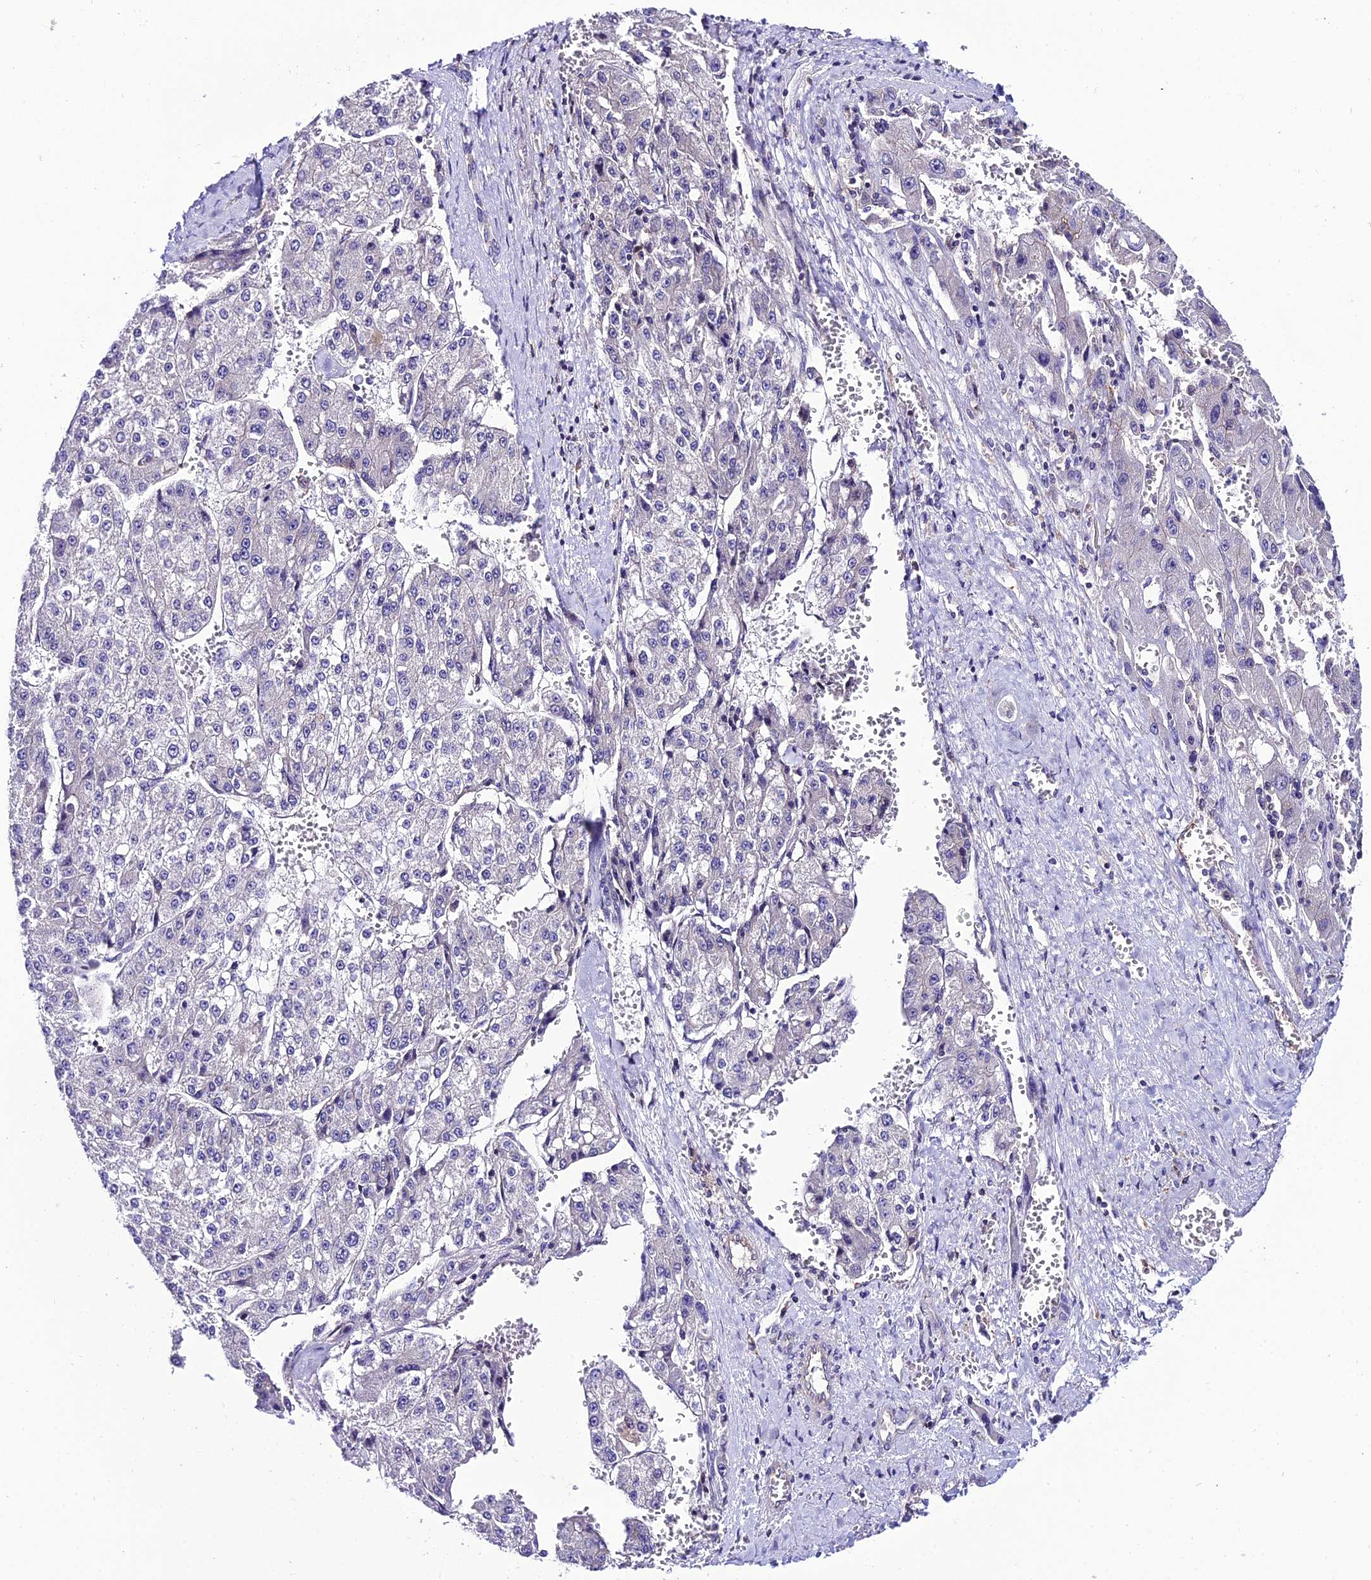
{"staining": {"intensity": "negative", "quantity": "none", "location": "none"}, "tissue": "liver cancer", "cell_type": "Tumor cells", "image_type": "cancer", "snomed": [{"axis": "morphology", "description": "Carcinoma, Hepatocellular, NOS"}, {"axis": "topography", "description": "Liver"}], "caption": "An immunohistochemistry histopathology image of liver hepatocellular carcinoma is shown. There is no staining in tumor cells of liver hepatocellular carcinoma.", "gene": "SHQ1", "patient": {"sex": "female", "age": 73}}